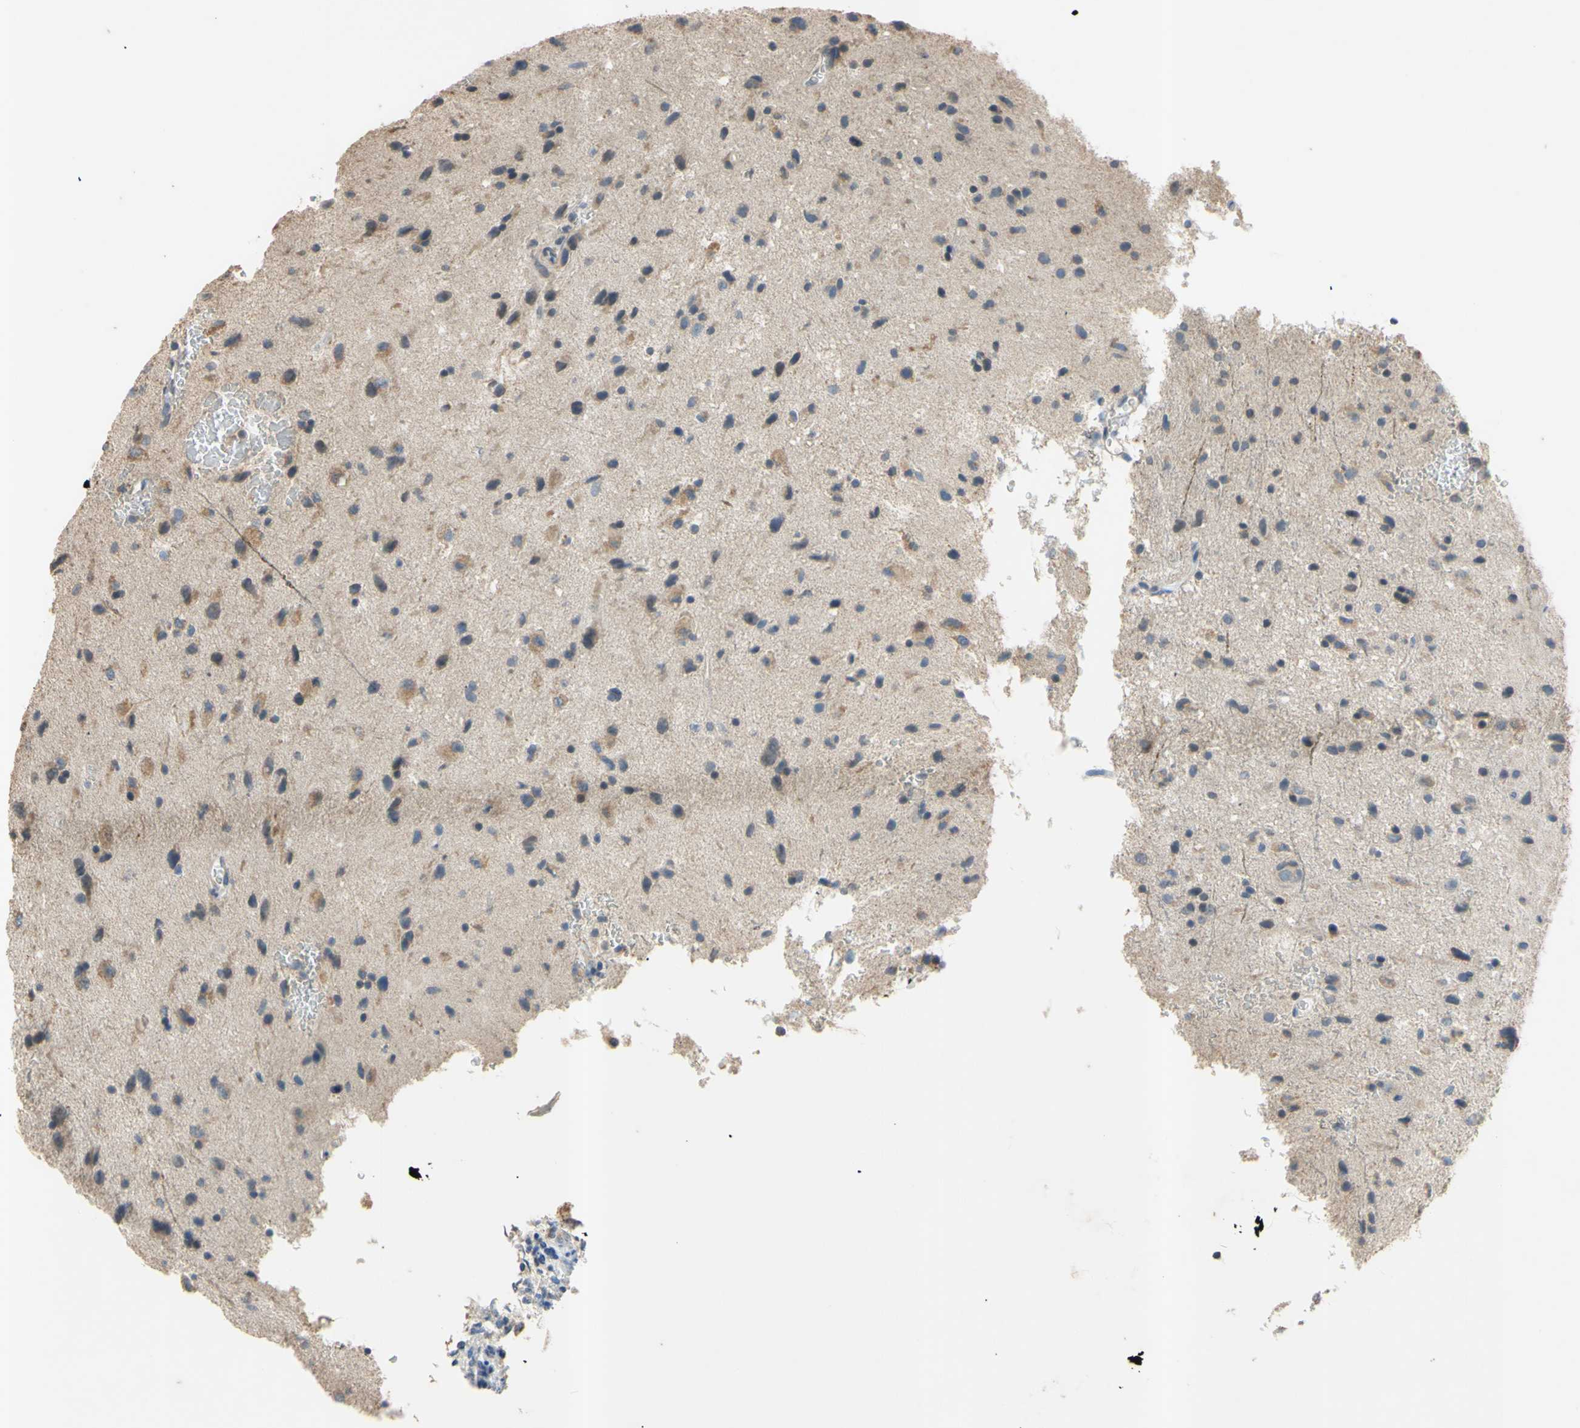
{"staining": {"intensity": "moderate", "quantity": "25%-75%", "location": "cytoplasmic/membranous"}, "tissue": "glioma", "cell_type": "Tumor cells", "image_type": "cancer", "snomed": [{"axis": "morphology", "description": "Glioma, malignant, Low grade"}, {"axis": "topography", "description": "Brain"}], "caption": "Protein positivity by IHC exhibits moderate cytoplasmic/membranous expression in approximately 25%-75% of tumor cells in malignant low-grade glioma.", "gene": "PTGIS", "patient": {"sex": "male", "age": 77}}